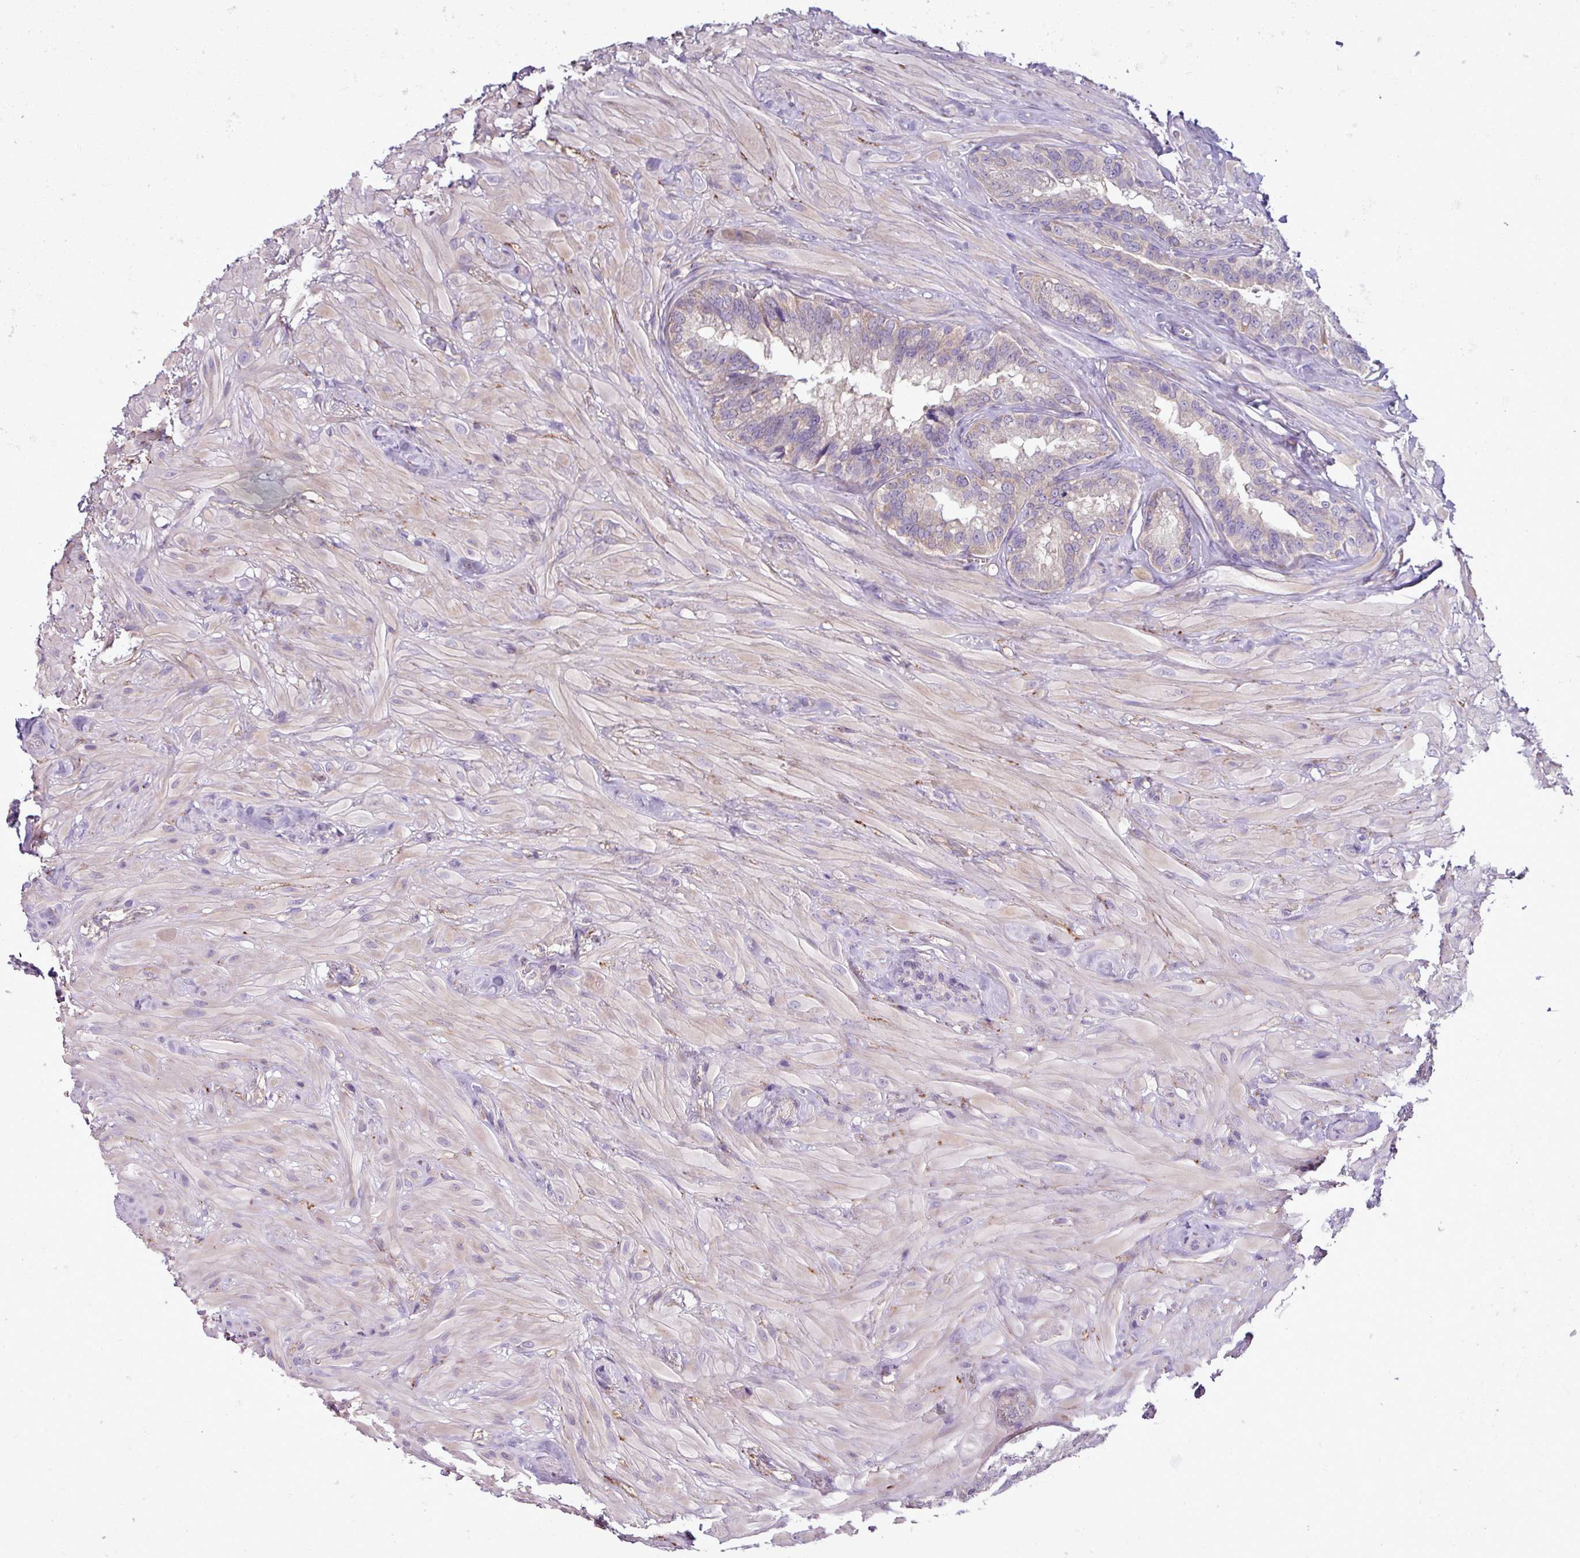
{"staining": {"intensity": "weak", "quantity": "25%-75%", "location": "cytoplasmic/membranous"}, "tissue": "seminal vesicle", "cell_type": "Glandular cells", "image_type": "normal", "snomed": [{"axis": "morphology", "description": "Normal tissue, NOS"}, {"axis": "topography", "description": "Seminal veicle"}], "caption": "About 25%-75% of glandular cells in normal seminal vesicle reveal weak cytoplasmic/membranous protein positivity as visualized by brown immunohistochemical staining.", "gene": "AGAP4", "patient": {"sex": "male", "age": 60}}